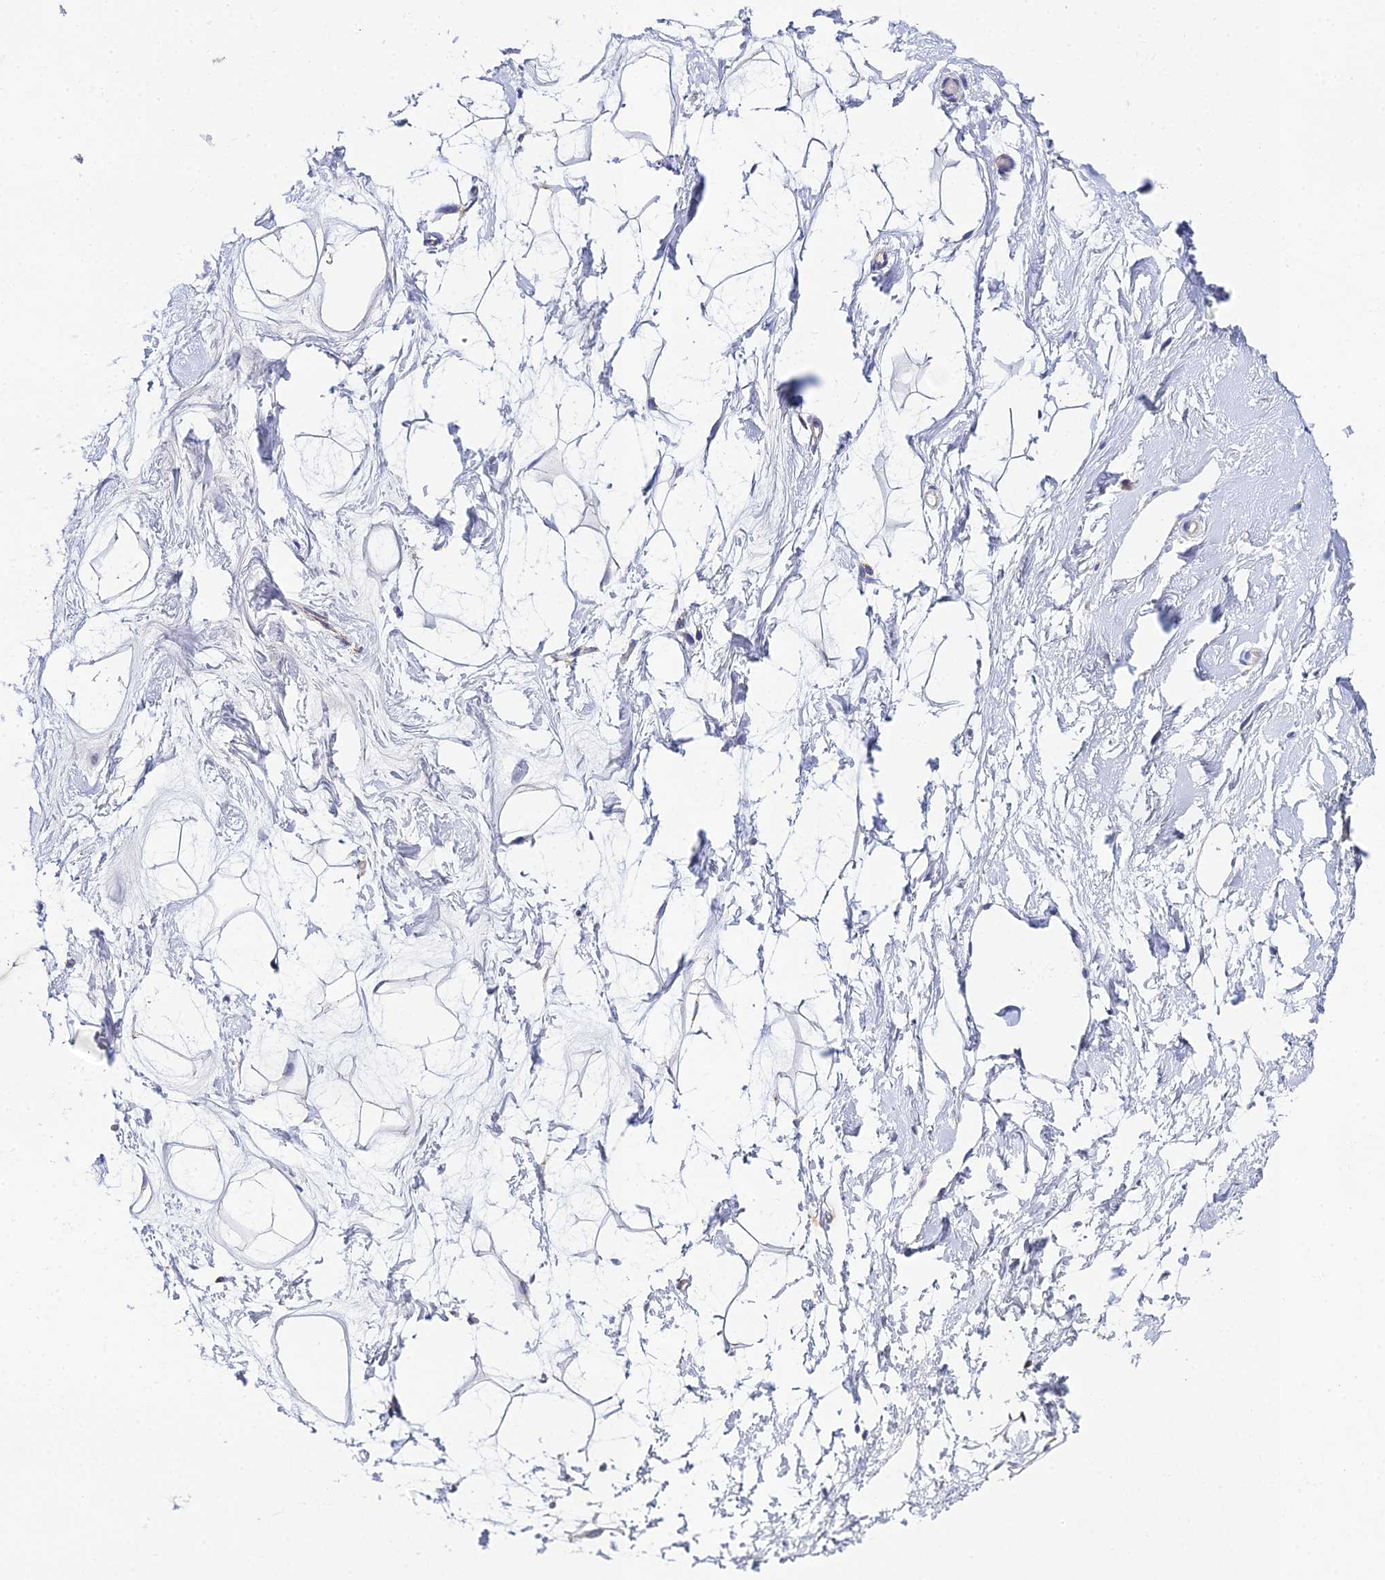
{"staining": {"intensity": "negative", "quantity": "none", "location": "none"}, "tissue": "breast", "cell_type": "Adipocytes", "image_type": "normal", "snomed": [{"axis": "morphology", "description": "Normal tissue, NOS"}, {"axis": "morphology", "description": "Adenoma, NOS"}, {"axis": "topography", "description": "Breast"}], "caption": "IHC histopathology image of benign breast stained for a protein (brown), which demonstrates no positivity in adipocytes.", "gene": "ACOT1", "patient": {"sex": "female", "age": 23}}